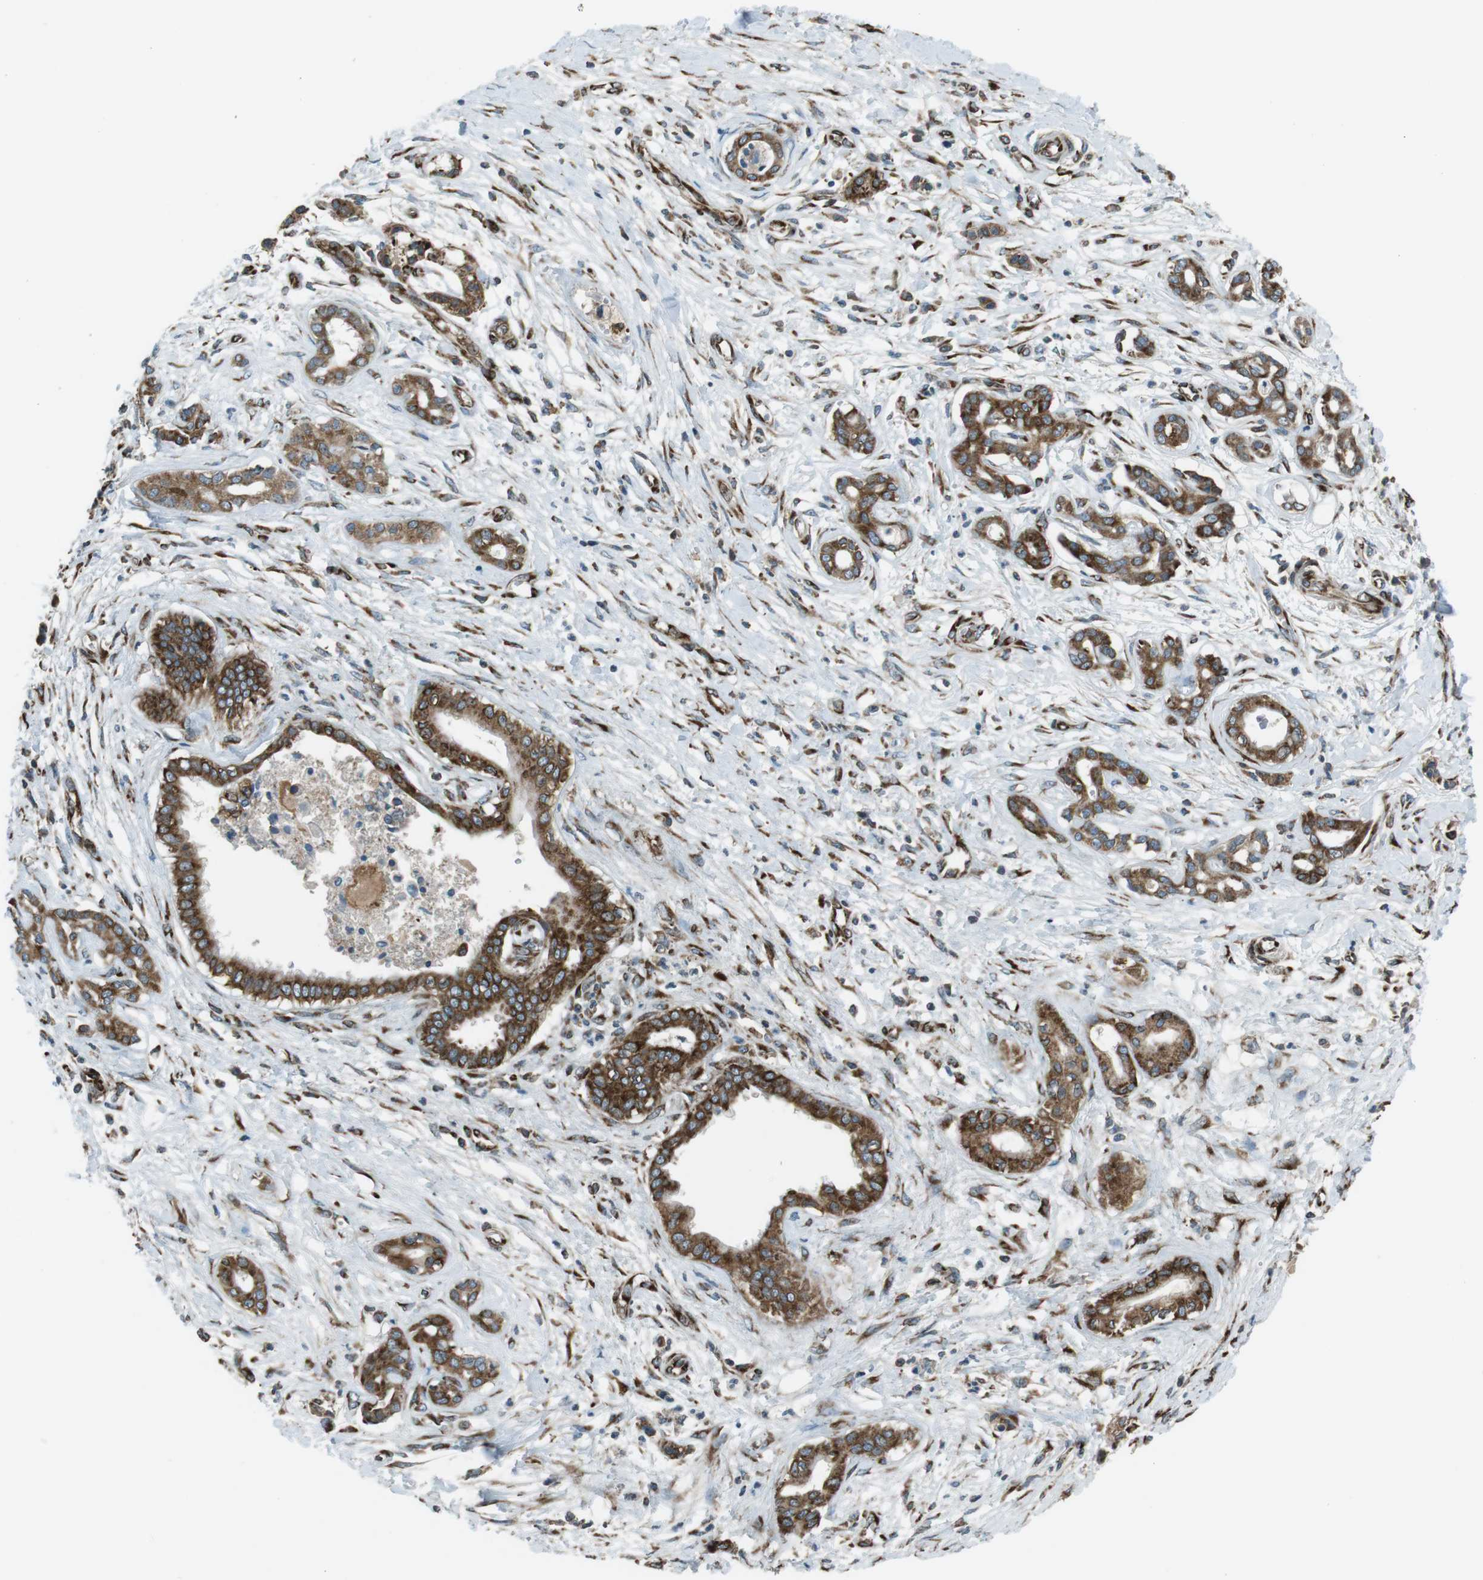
{"staining": {"intensity": "strong", "quantity": ">75%", "location": "cytoplasmic/membranous"}, "tissue": "pancreatic cancer", "cell_type": "Tumor cells", "image_type": "cancer", "snomed": [{"axis": "morphology", "description": "Adenocarcinoma, NOS"}, {"axis": "topography", "description": "Pancreas"}], "caption": "High-magnification brightfield microscopy of pancreatic adenocarcinoma stained with DAB (brown) and counterstained with hematoxylin (blue). tumor cells exhibit strong cytoplasmic/membranous positivity is present in approximately>75% of cells.", "gene": "KTN1", "patient": {"sex": "male", "age": 56}}